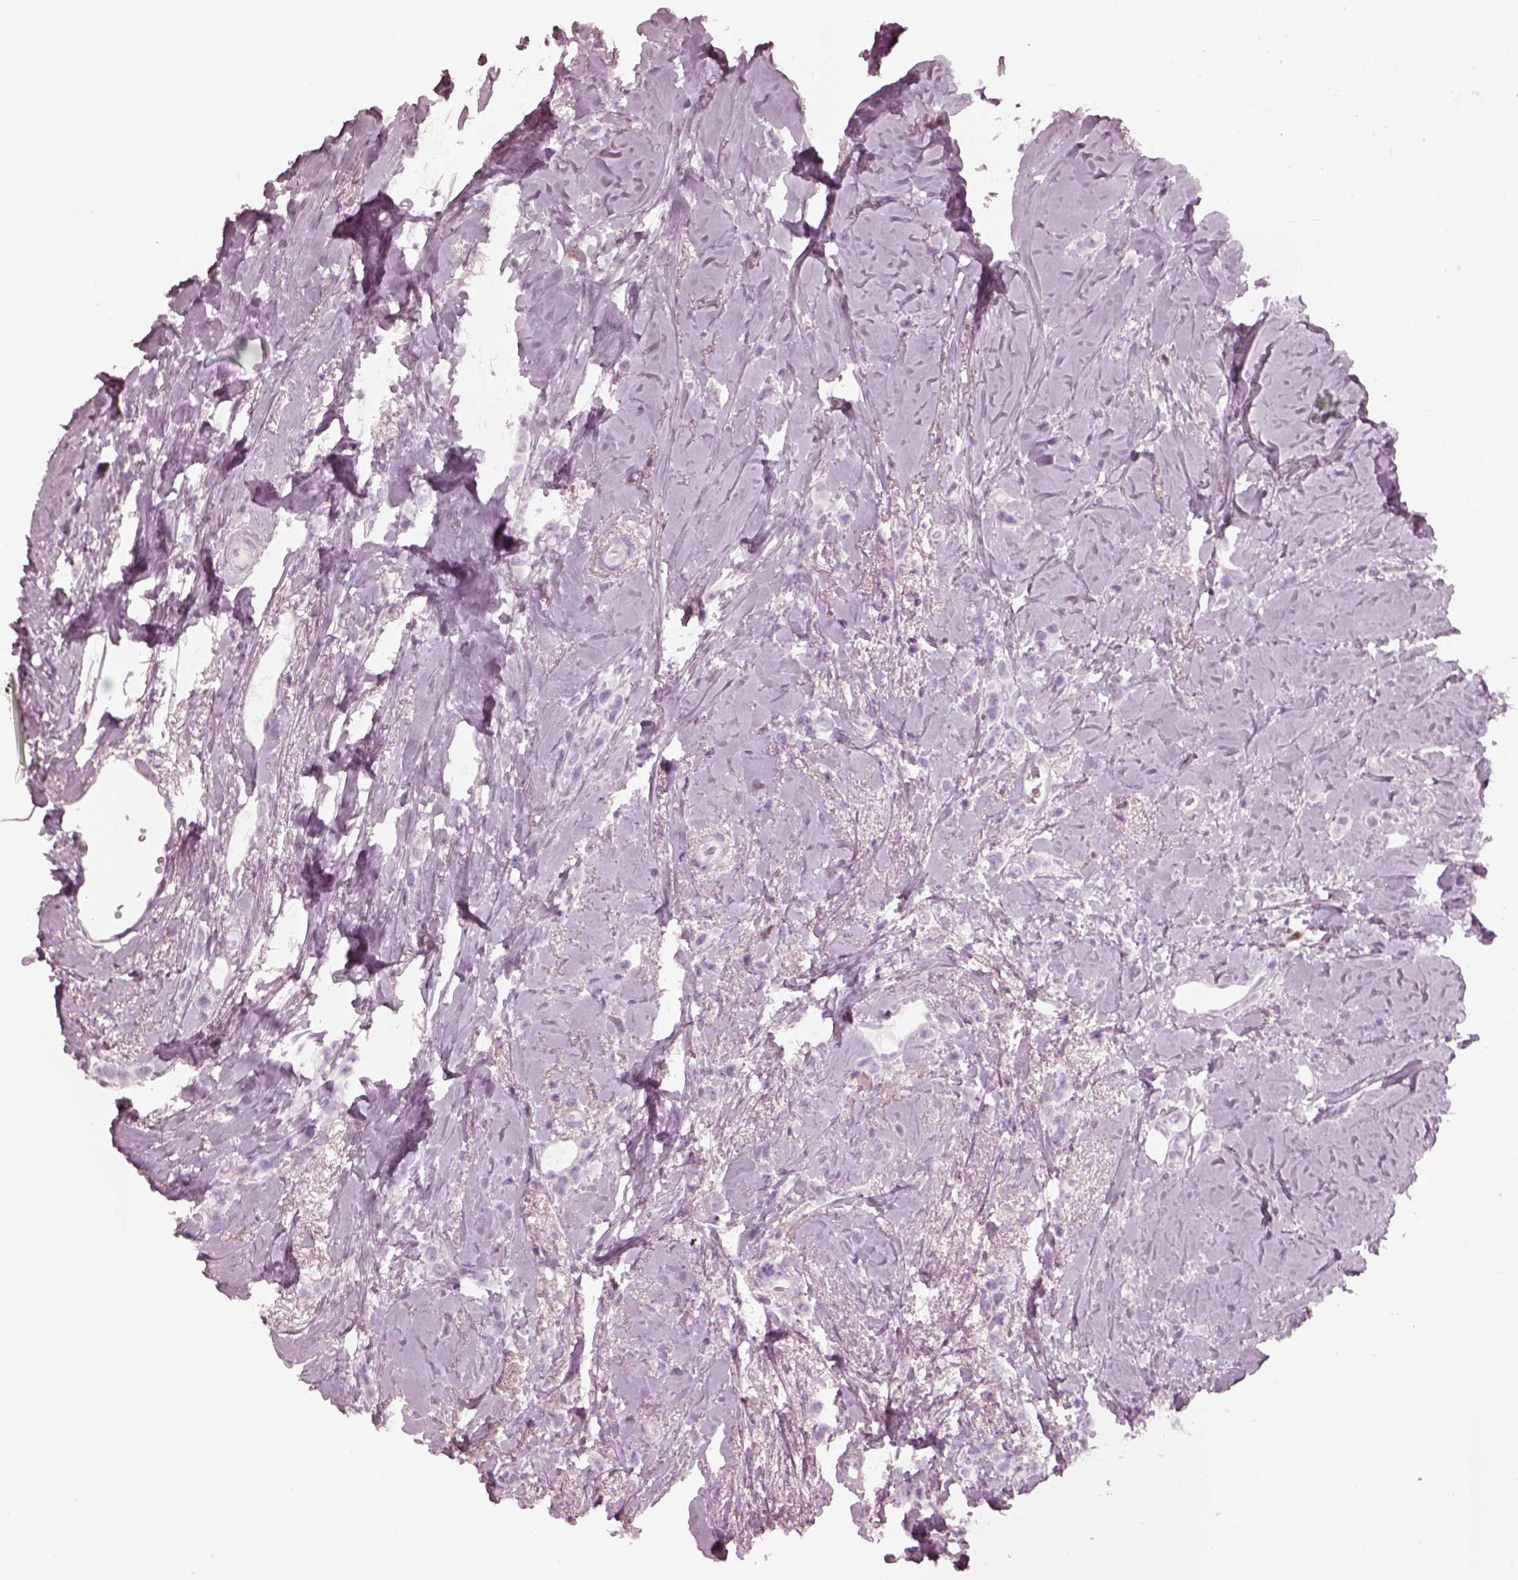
{"staining": {"intensity": "negative", "quantity": "none", "location": "none"}, "tissue": "breast cancer", "cell_type": "Tumor cells", "image_type": "cancer", "snomed": [{"axis": "morphology", "description": "Lobular carcinoma"}, {"axis": "topography", "description": "Breast"}], "caption": "The image displays no staining of tumor cells in breast lobular carcinoma.", "gene": "KRTAP24-1", "patient": {"sex": "female", "age": 66}}